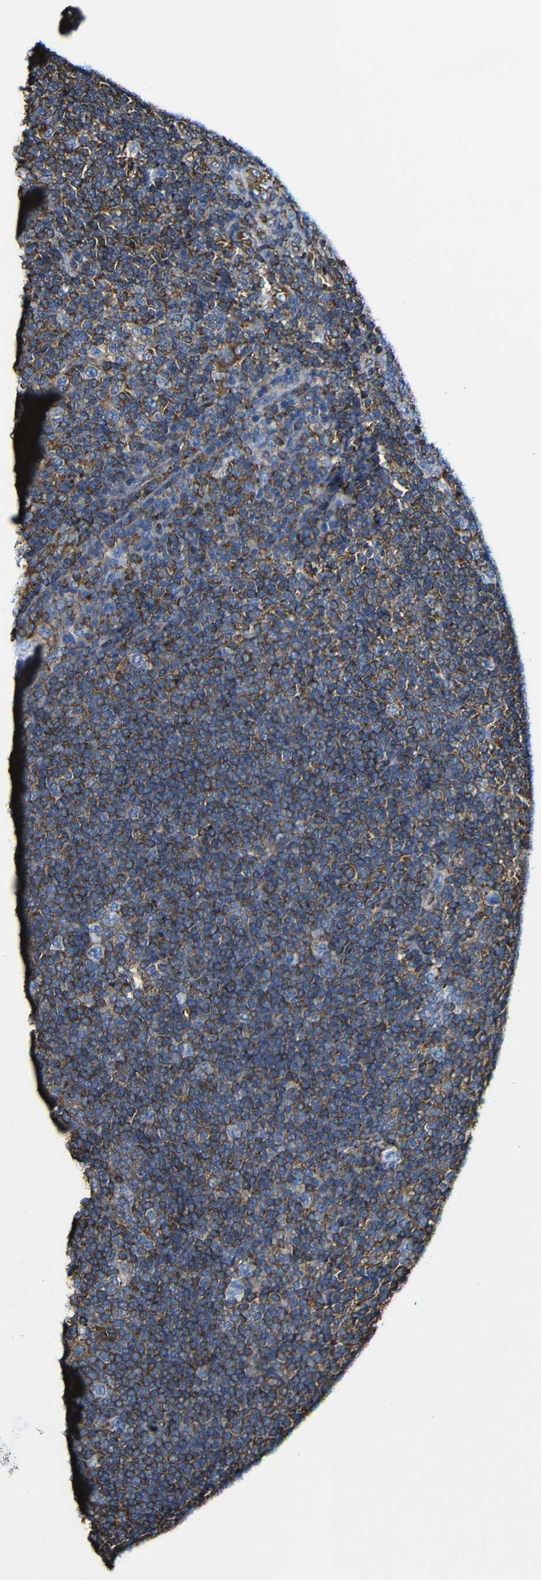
{"staining": {"intensity": "moderate", "quantity": ">75%", "location": "cytoplasmic/membranous"}, "tissue": "tonsil", "cell_type": "Germinal center cells", "image_type": "normal", "snomed": [{"axis": "morphology", "description": "Normal tissue, NOS"}, {"axis": "topography", "description": "Tonsil"}], "caption": "Immunohistochemistry (IHC) (DAB (3,3'-diaminobenzidine)) staining of benign human tonsil displays moderate cytoplasmic/membranous protein staining in approximately >75% of germinal center cells.", "gene": "MSN", "patient": {"sex": "male", "age": 17}}